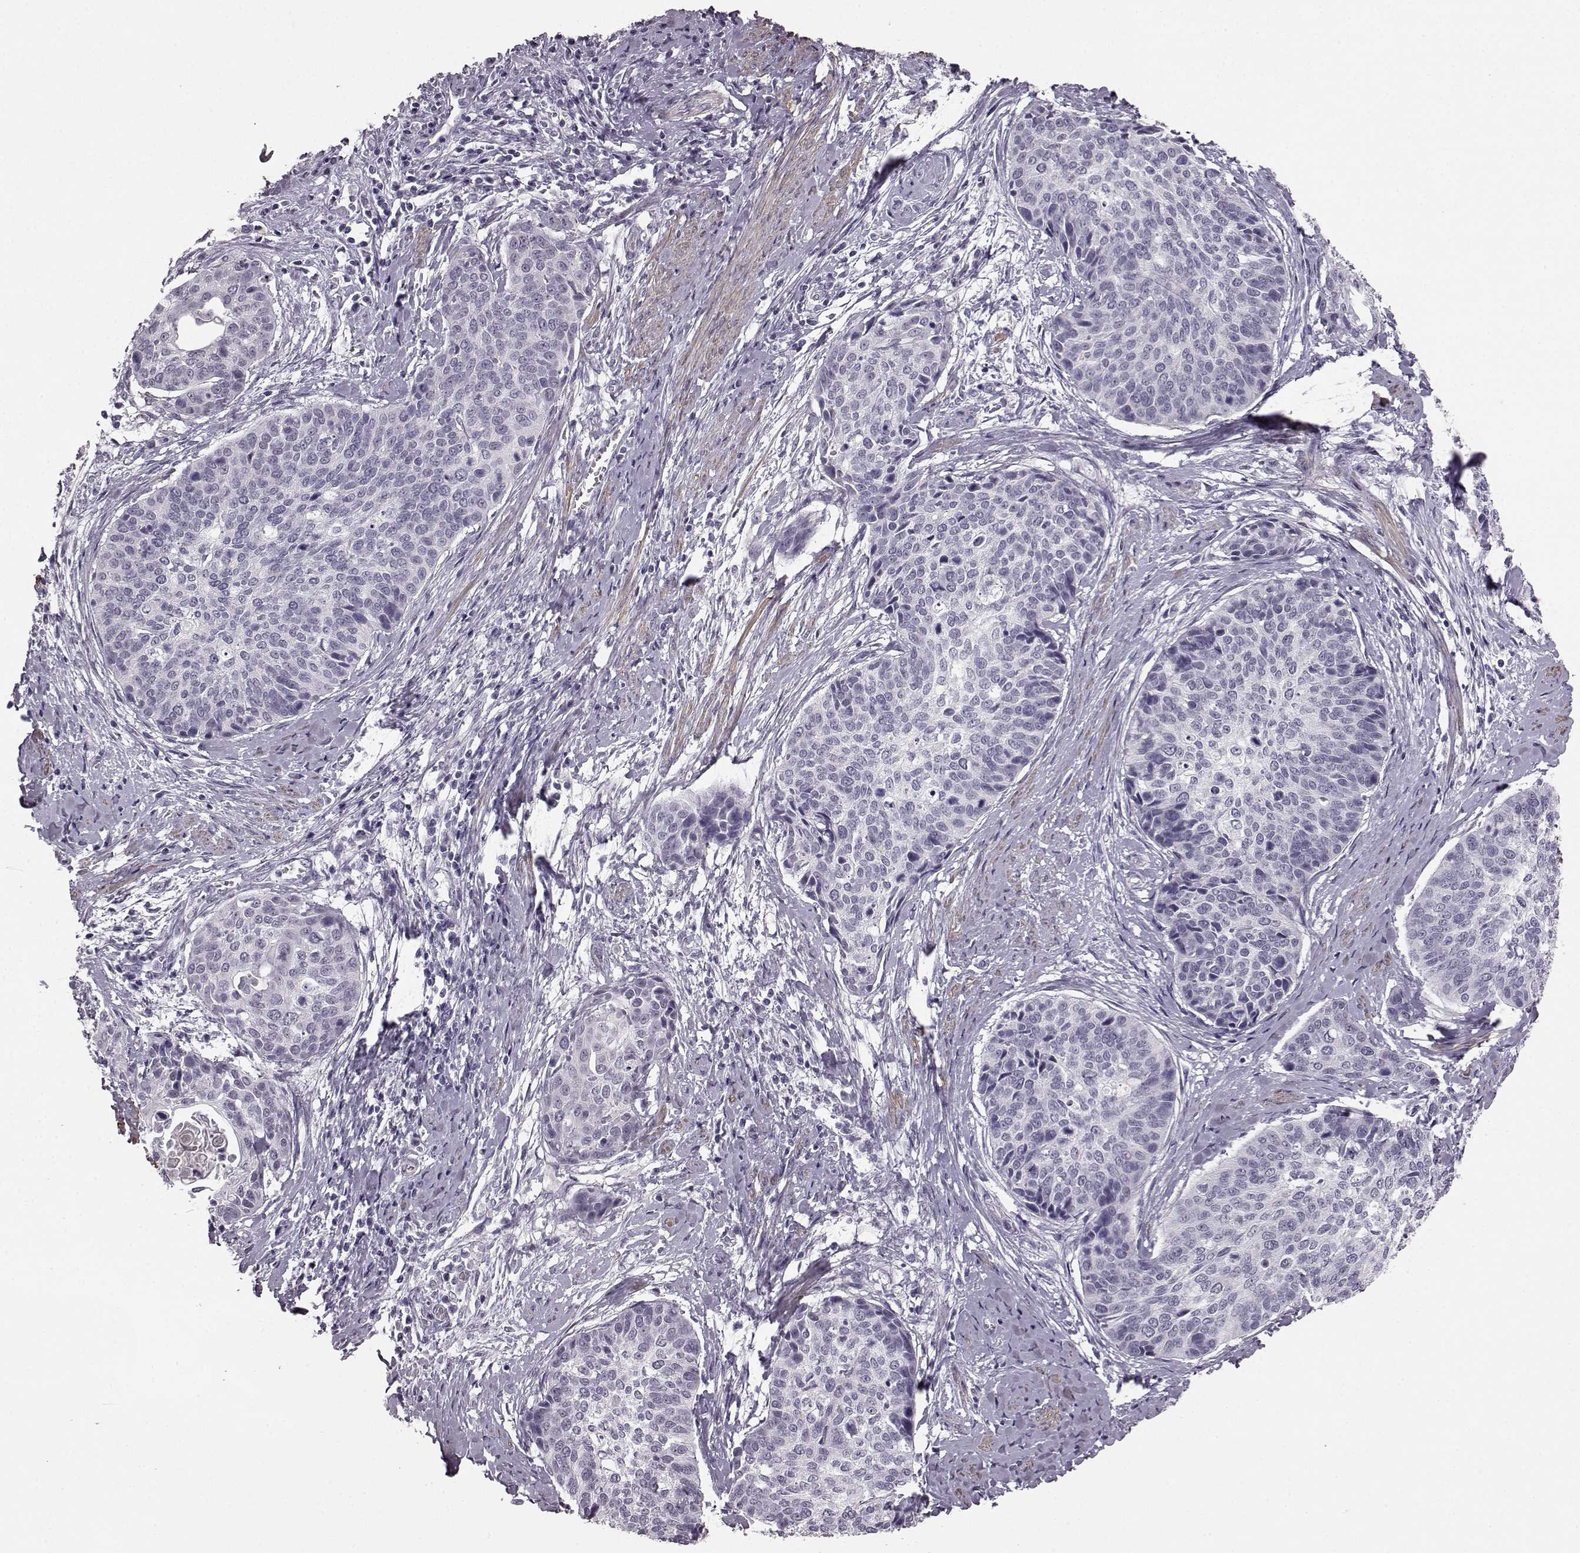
{"staining": {"intensity": "negative", "quantity": "none", "location": "none"}, "tissue": "cervical cancer", "cell_type": "Tumor cells", "image_type": "cancer", "snomed": [{"axis": "morphology", "description": "Squamous cell carcinoma, NOS"}, {"axis": "topography", "description": "Cervix"}], "caption": "Cervical cancer (squamous cell carcinoma) stained for a protein using IHC shows no staining tumor cells.", "gene": "SLCO3A1", "patient": {"sex": "female", "age": 69}}